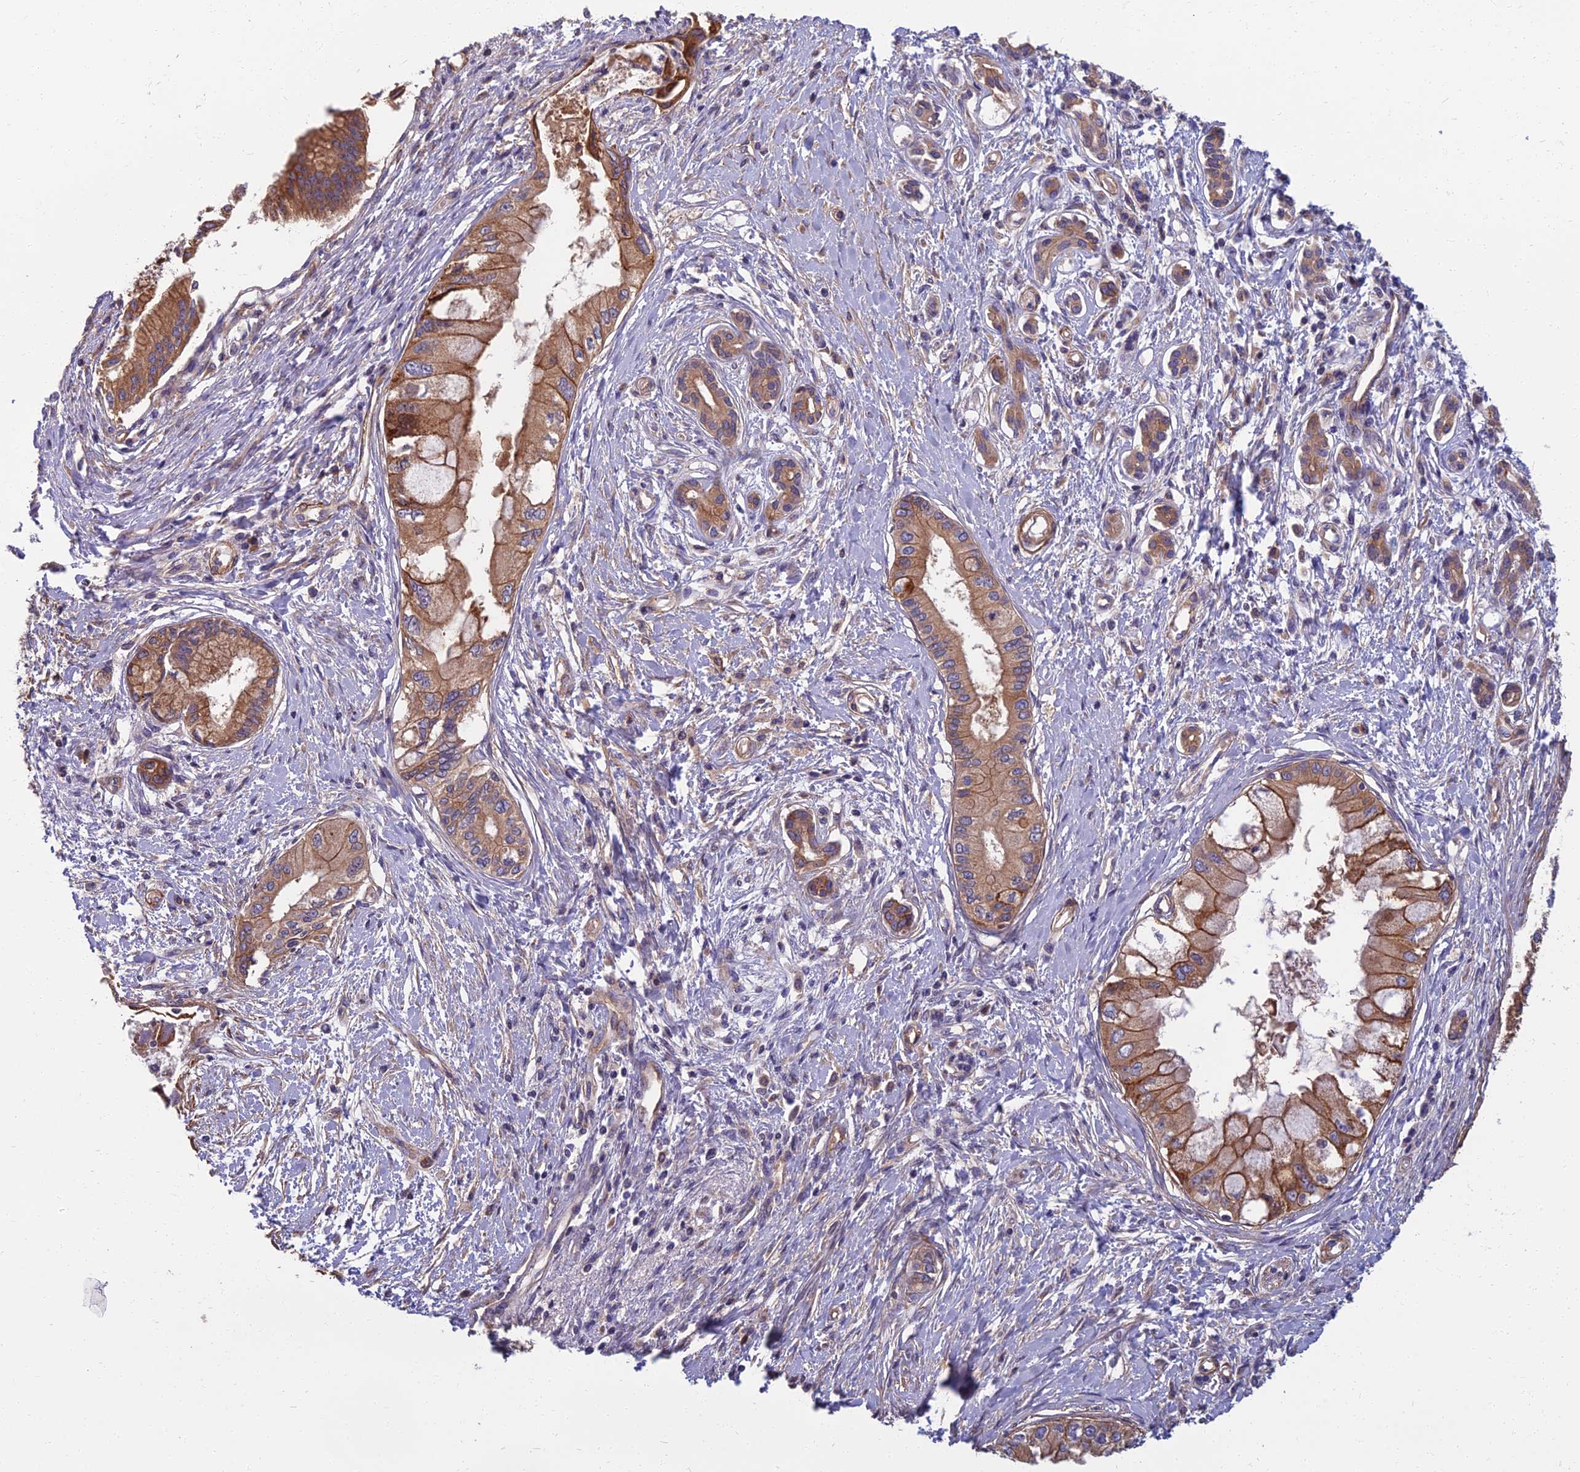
{"staining": {"intensity": "moderate", "quantity": ">75%", "location": "cytoplasmic/membranous"}, "tissue": "pancreatic cancer", "cell_type": "Tumor cells", "image_type": "cancer", "snomed": [{"axis": "morphology", "description": "Adenocarcinoma, NOS"}, {"axis": "topography", "description": "Pancreas"}], "caption": "Protein expression analysis of adenocarcinoma (pancreatic) displays moderate cytoplasmic/membranous expression in about >75% of tumor cells.", "gene": "WDR24", "patient": {"sex": "male", "age": 46}}